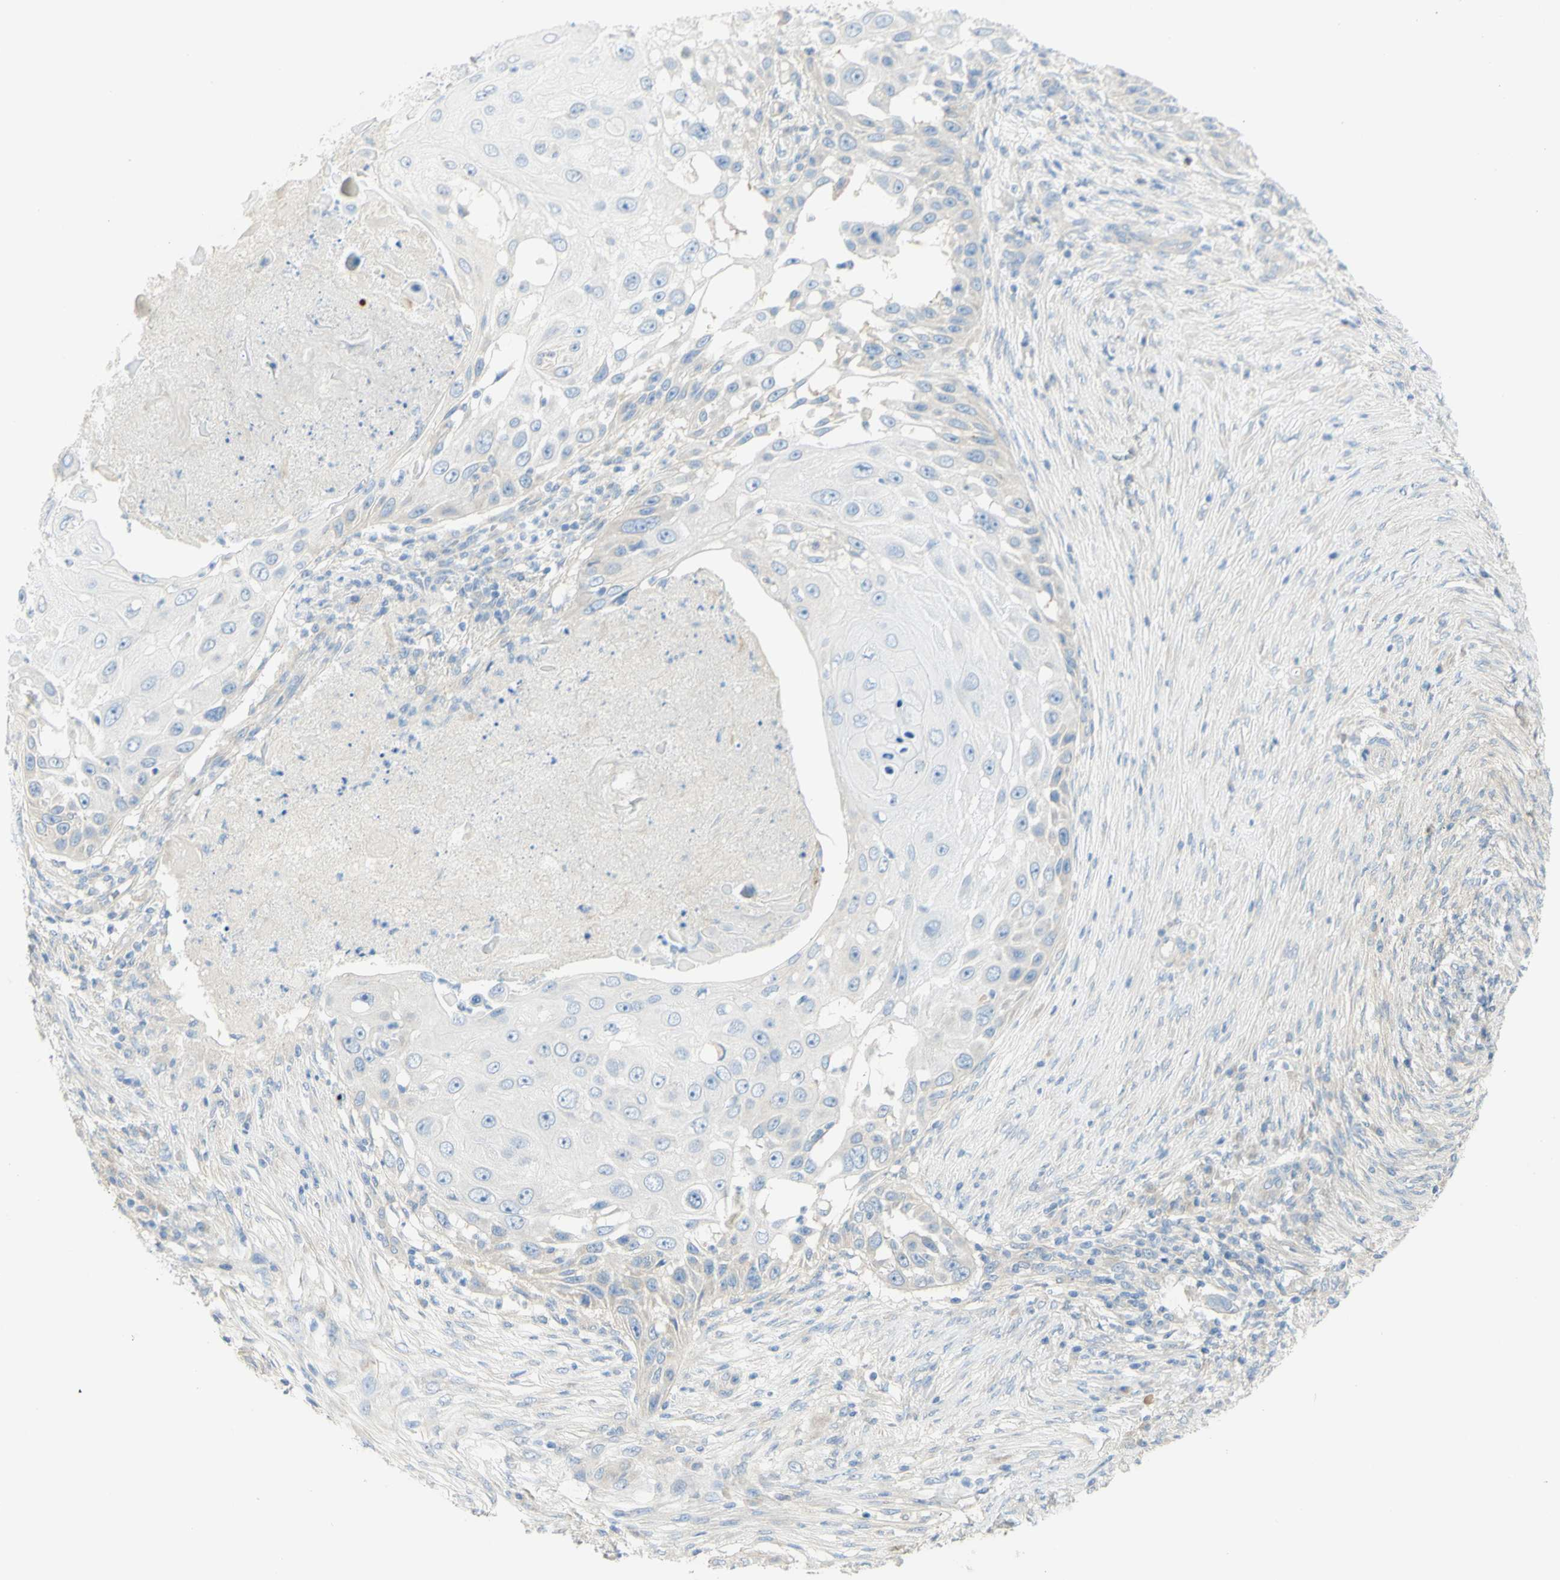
{"staining": {"intensity": "negative", "quantity": "none", "location": "none"}, "tissue": "skin cancer", "cell_type": "Tumor cells", "image_type": "cancer", "snomed": [{"axis": "morphology", "description": "Squamous cell carcinoma, NOS"}, {"axis": "topography", "description": "Skin"}], "caption": "DAB immunohistochemical staining of skin cancer exhibits no significant staining in tumor cells. (DAB immunohistochemistry, high magnification).", "gene": "GCNT3", "patient": {"sex": "female", "age": 44}}